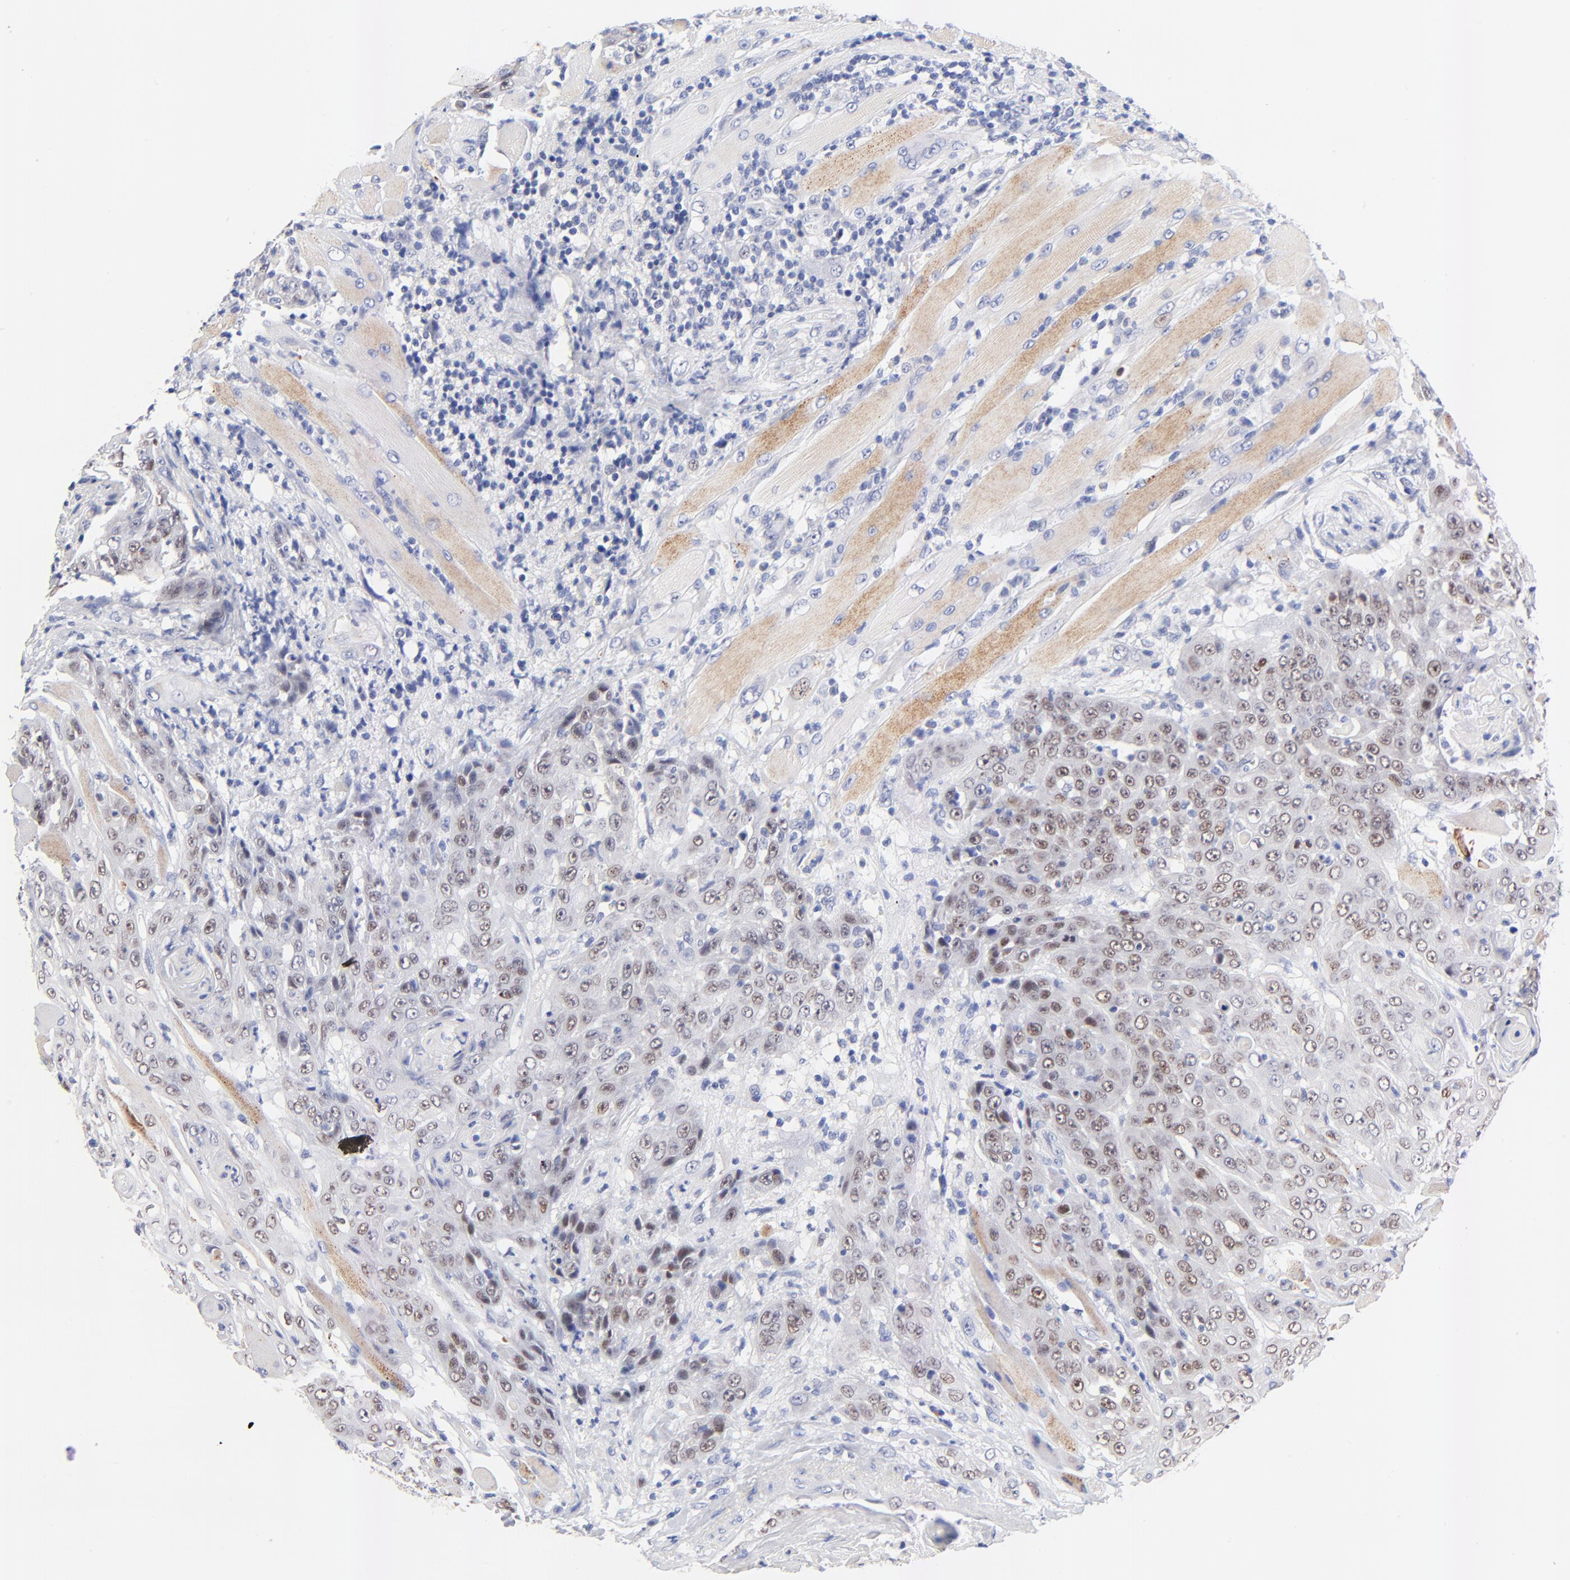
{"staining": {"intensity": "weak", "quantity": ">75%", "location": "nuclear"}, "tissue": "head and neck cancer", "cell_type": "Tumor cells", "image_type": "cancer", "snomed": [{"axis": "morphology", "description": "Squamous cell carcinoma, NOS"}, {"axis": "topography", "description": "Head-Neck"}], "caption": "Immunohistochemical staining of human squamous cell carcinoma (head and neck) reveals low levels of weak nuclear positivity in approximately >75% of tumor cells.", "gene": "FAM117B", "patient": {"sex": "female", "age": 84}}